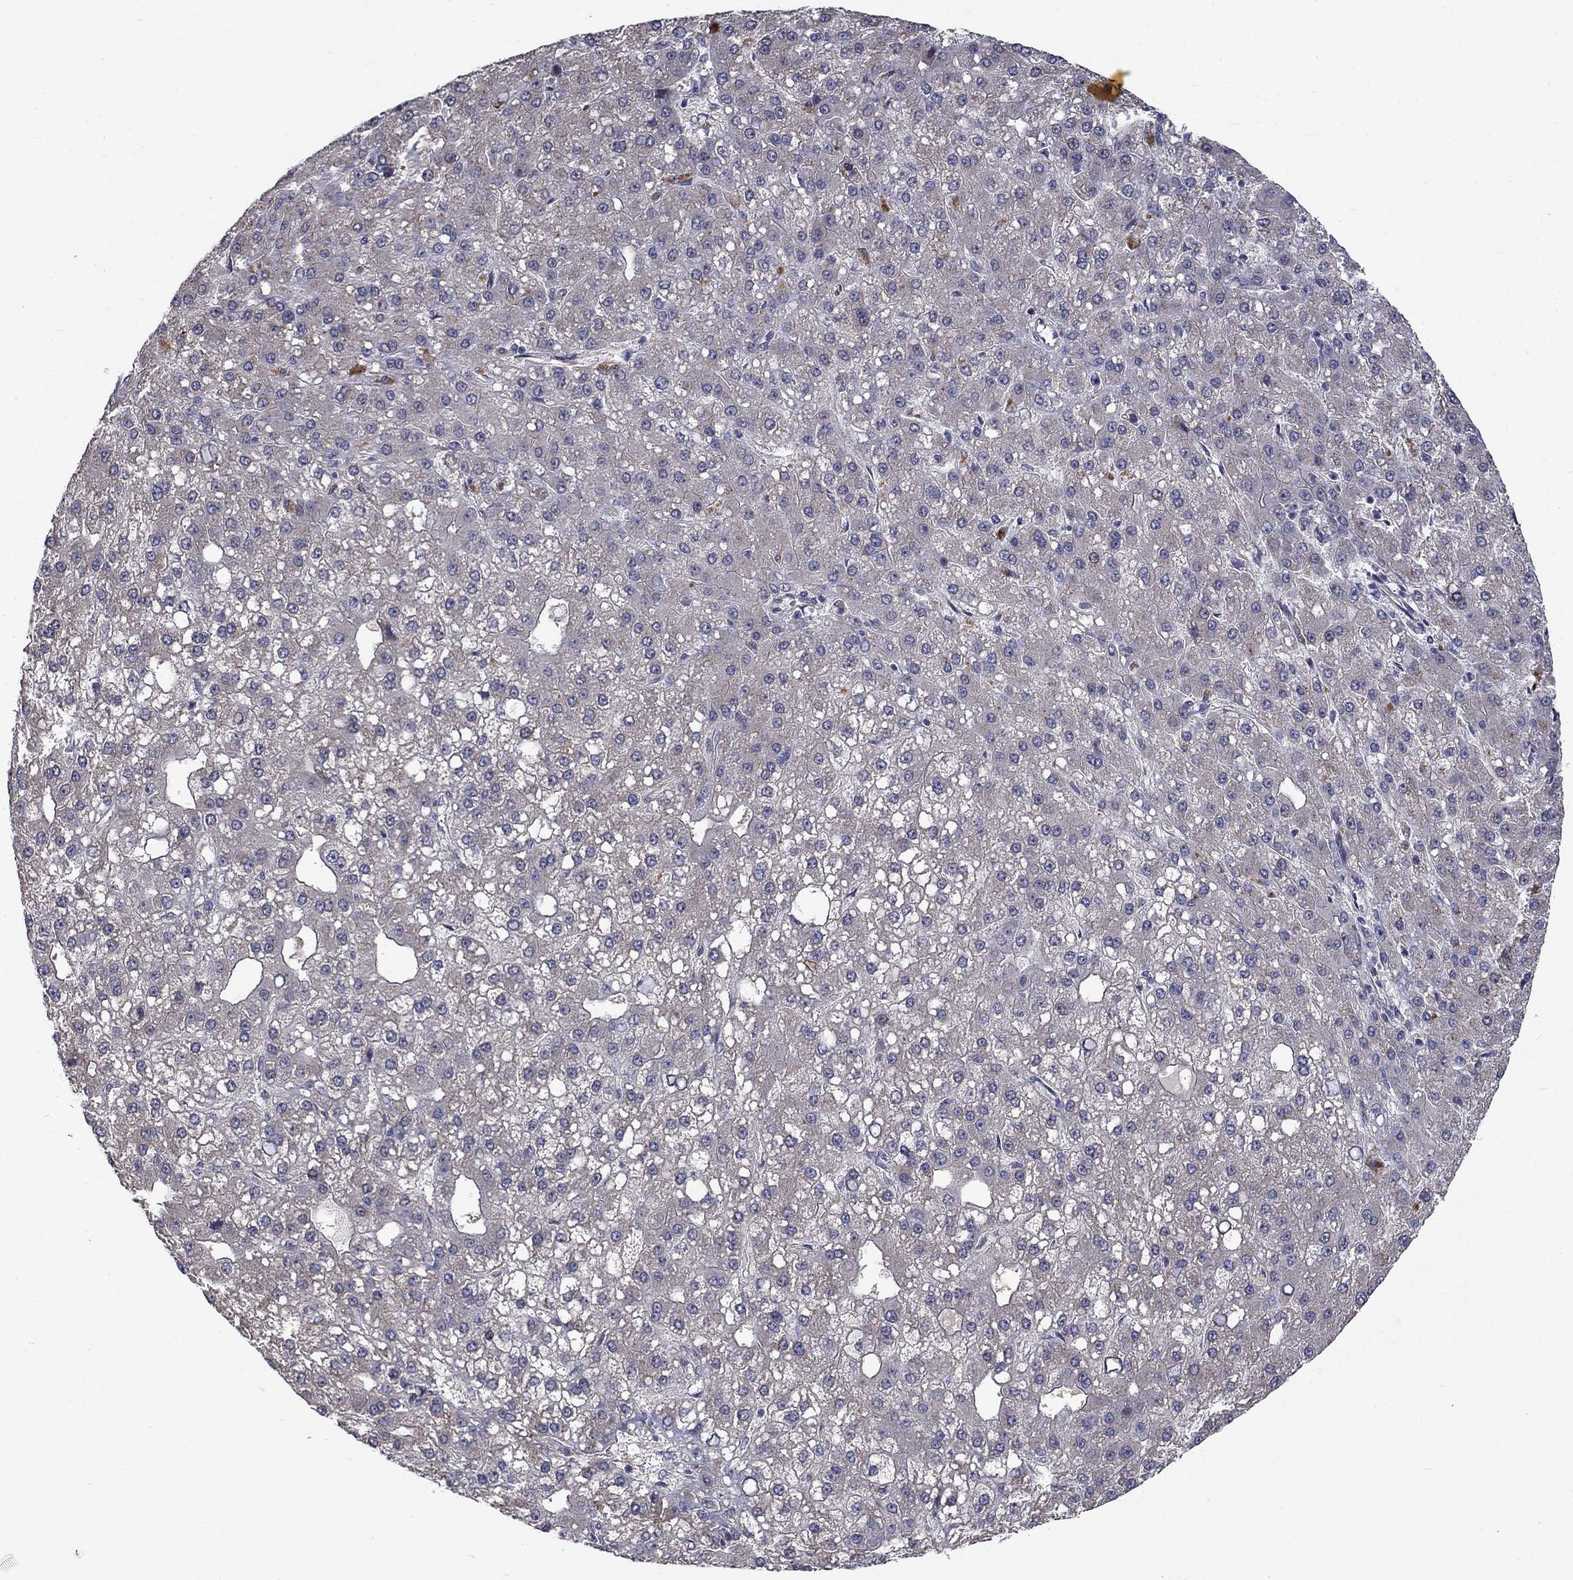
{"staining": {"intensity": "negative", "quantity": "none", "location": "none"}, "tissue": "liver cancer", "cell_type": "Tumor cells", "image_type": "cancer", "snomed": [{"axis": "morphology", "description": "Carcinoma, Hepatocellular, NOS"}, {"axis": "topography", "description": "Liver"}], "caption": "Immunohistochemistry micrograph of human hepatocellular carcinoma (liver) stained for a protein (brown), which exhibits no staining in tumor cells.", "gene": "FAM3B", "patient": {"sex": "male", "age": 67}}